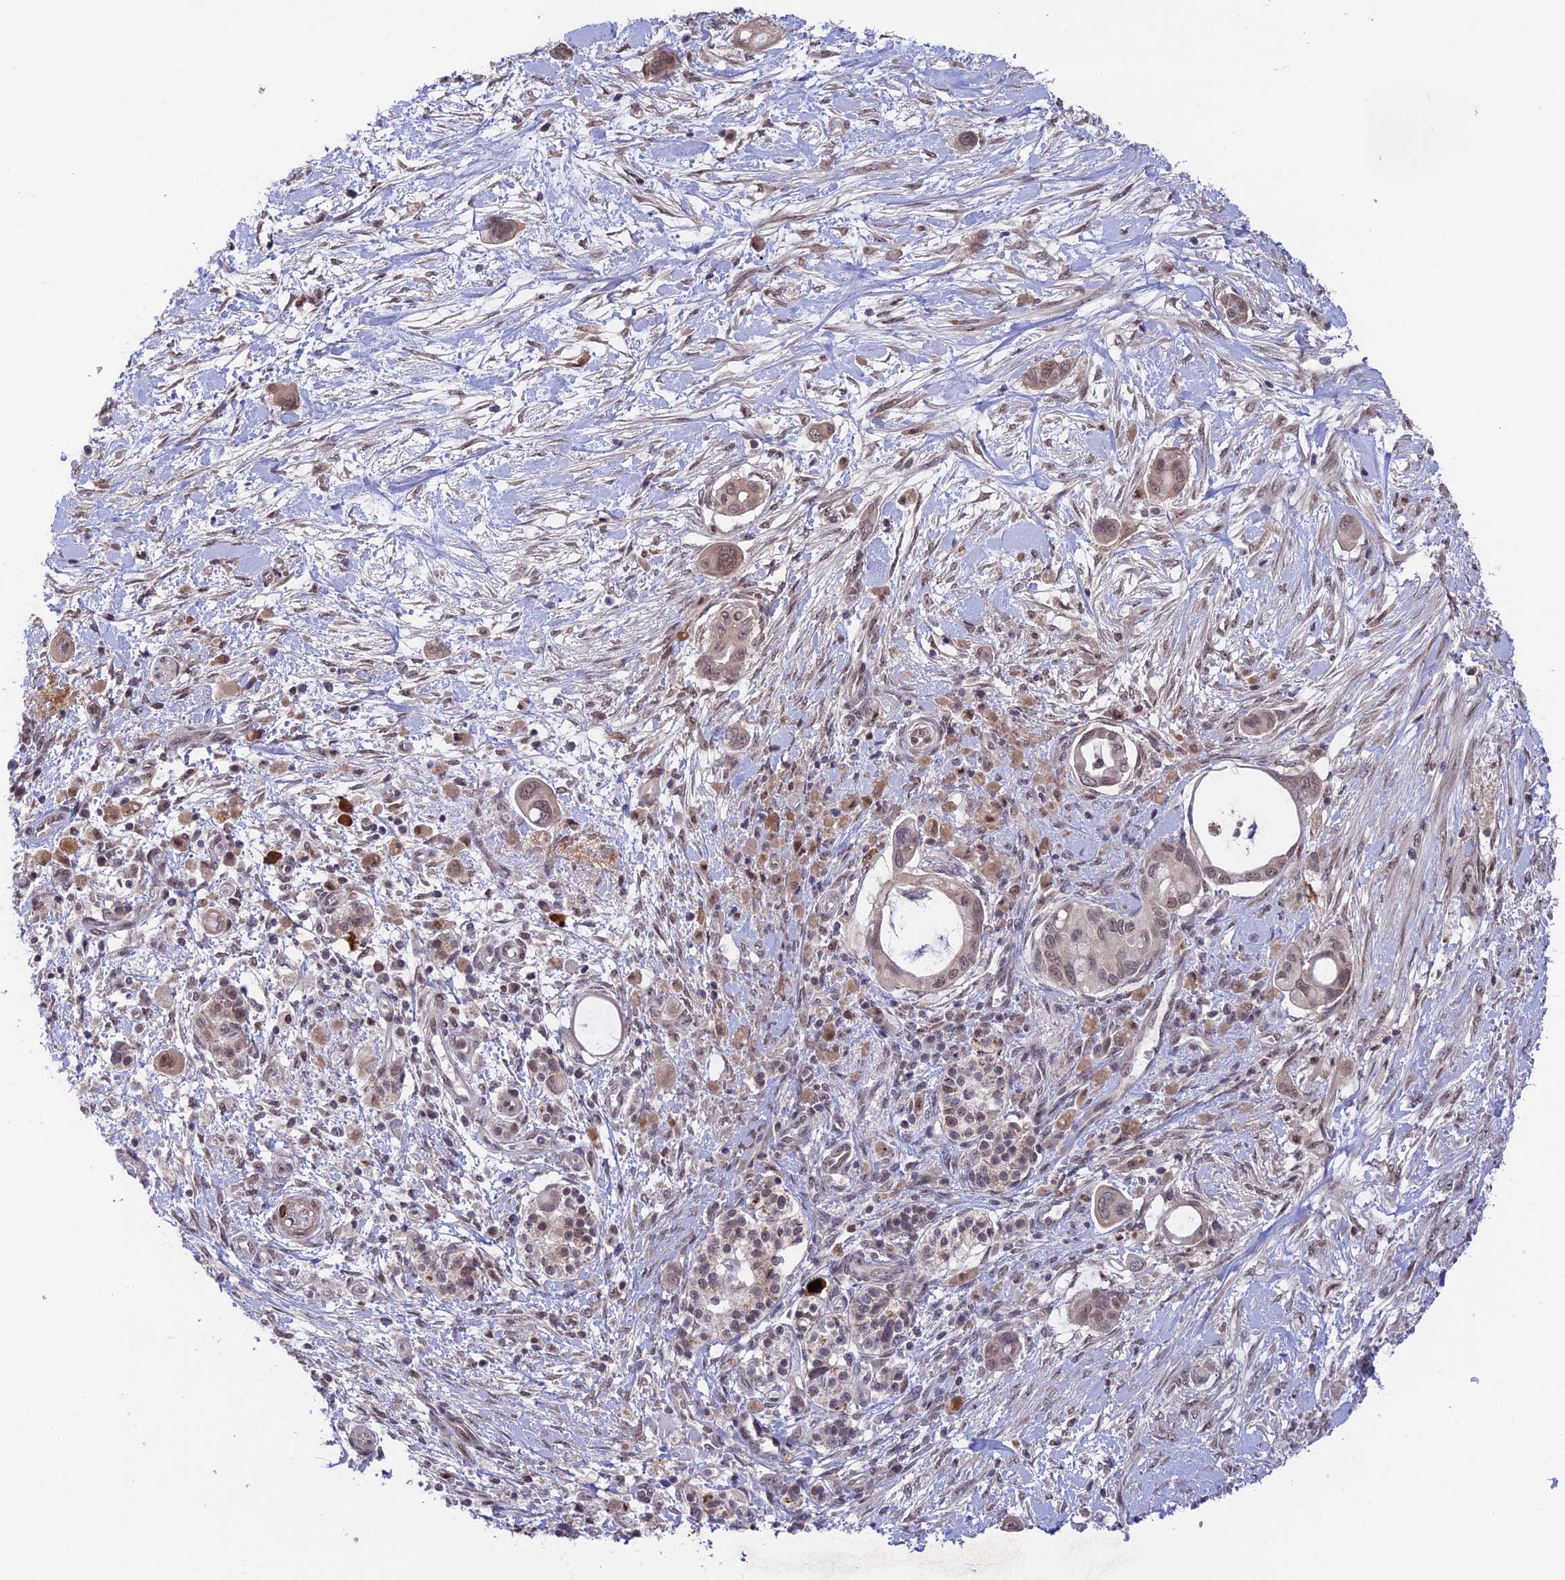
{"staining": {"intensity": "weak", "quantity": "25%-75%", "location": "nuclear"}, "tissue": "pancreatic cancer", "cell_type": "Tumor cells", "image_type": "cancer", "snomed": [{"axis": "morphology", "description": "Adenocarcinoma, NOS"}, {"axis": "topography", "description": "Pancreas"}], "caption": "Immunohistochemistry photomicrograph of human pancreatic adenocarcinoma stained for a protein (brown), which shows low levels of weak nuclear positivity in approximately 25%-75% of tumor cells.", "gene": "POLR2C", "patient": {"sex": "male", "age": 68}}